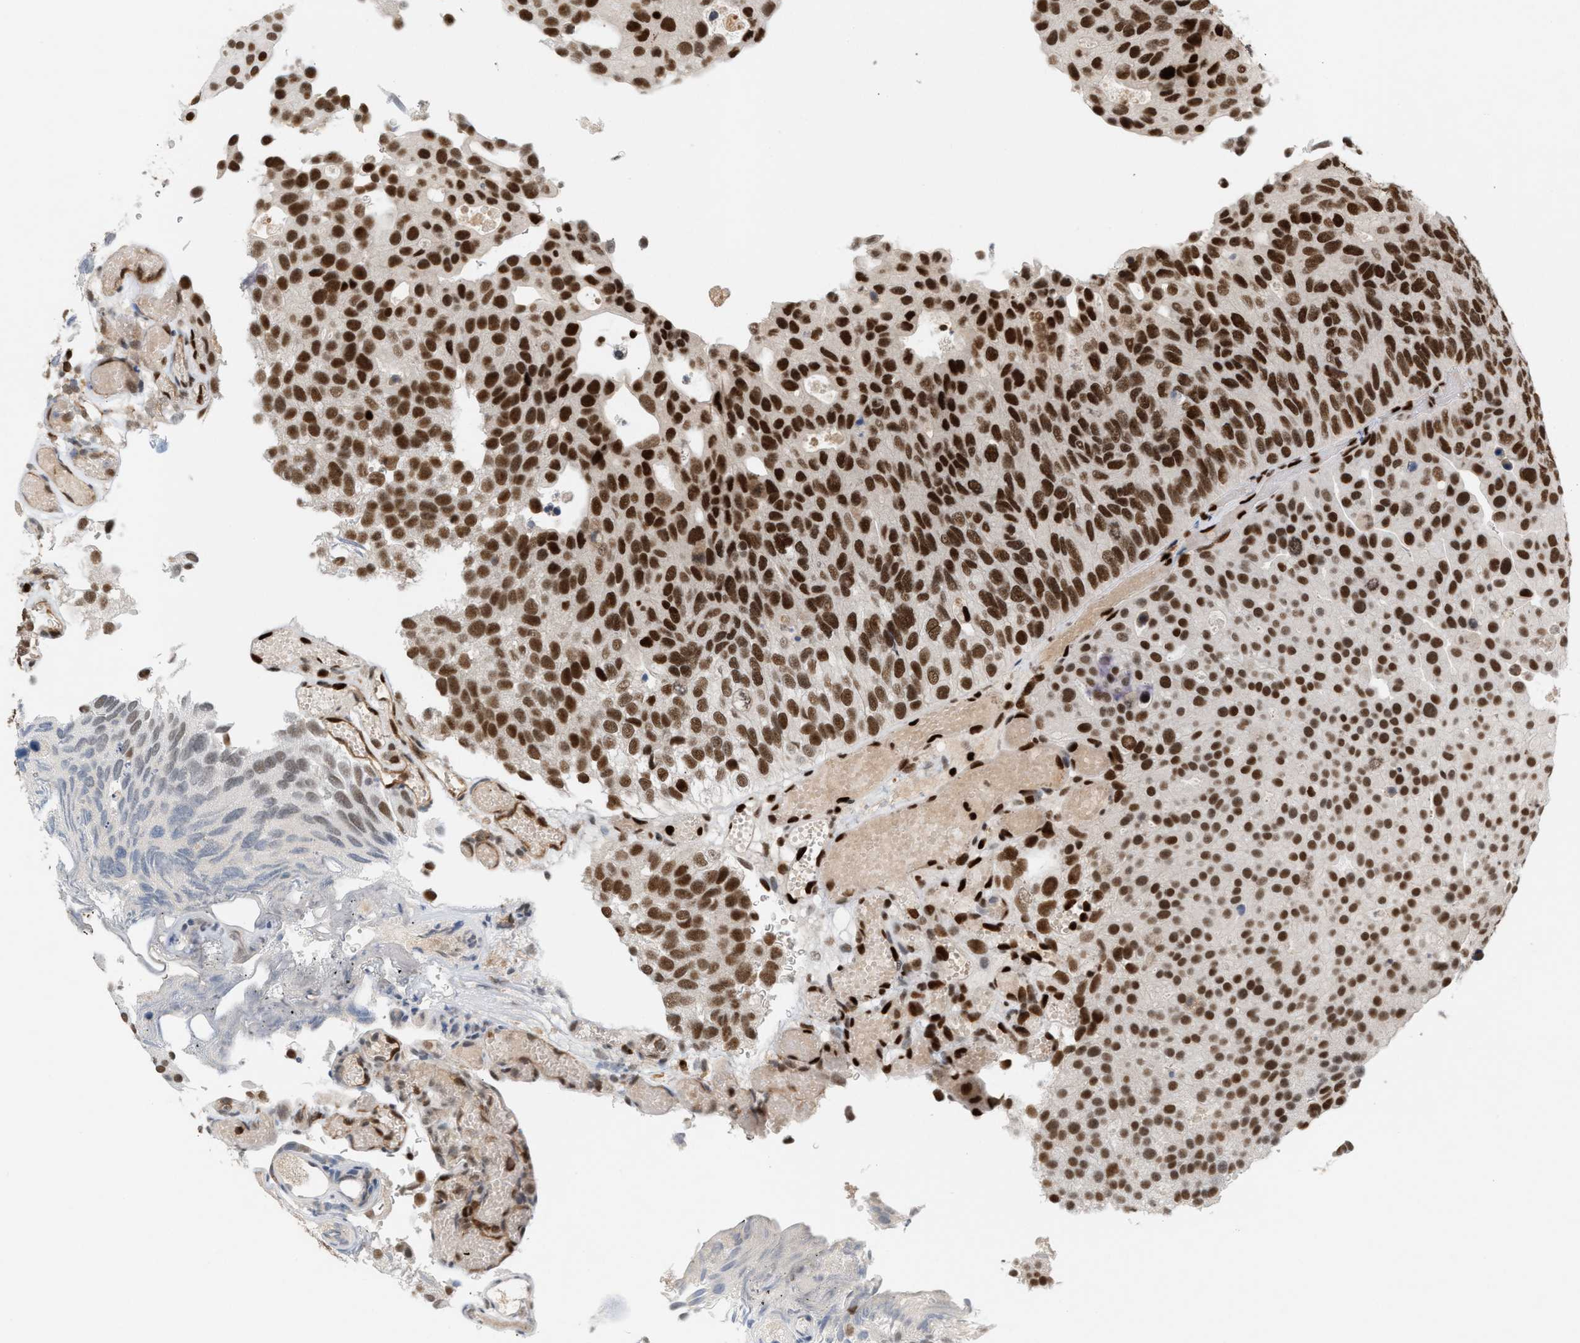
{"staining": {"intensity": "strong", "quantity": ">75%", "location": "nuclear"}, "tissue": "urothelial cancer", "cell_type": "Tumor cells", "image_type": "cancer", "snomed": [{"axis": "morphology", "description": "Urothelial carcinoma, Low grade"}, {"axis": "topography", "description": "Urinary bladder"}], "caption": "A high amount of strong nuclear staining is present in about >75% of tumor cells in urothelial carcinoma (low-grade) tissue.", "gene": "RNASEK-C17orf49", "patient": {"sex": "male", "age": 78}}